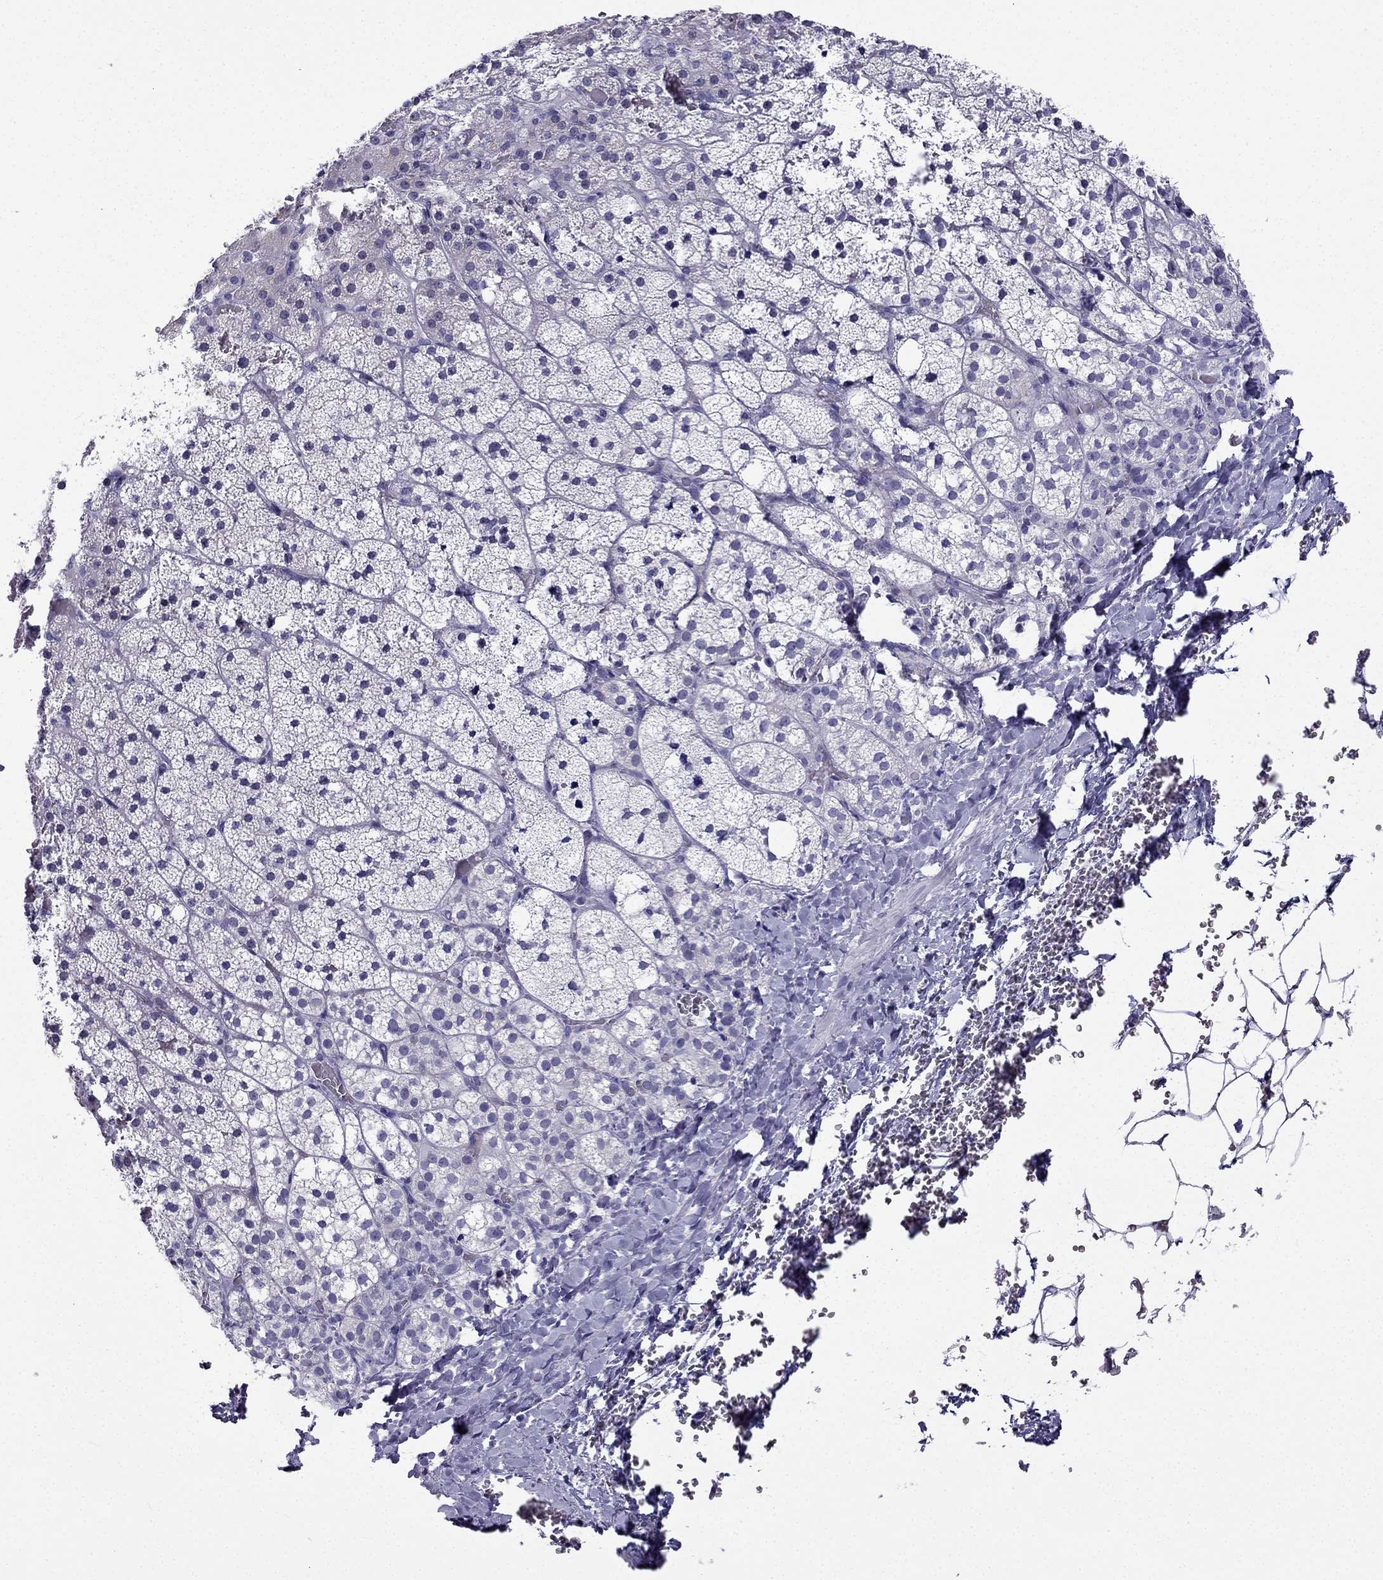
{"staining": {"intensity": "negative", "quantity": "none", "location": "none"}, "tissue": "adrenal gland", "cell_type": "Glandular cells", "image_type": "normal", "snomed": [{"axis": "morphology", "description": "Normal tissue, NOS"}, {"axis": "topography", "description": "Adrenal gland"}], "caption": "The histopathology image reveals no staining of glandular cells in unremarkable adrenal gland. (DAB IHC visualized using brightfield microscopy, high magnification).", "gene": "KCNJ10", "patient": {"sex": "male", "age": 53}}